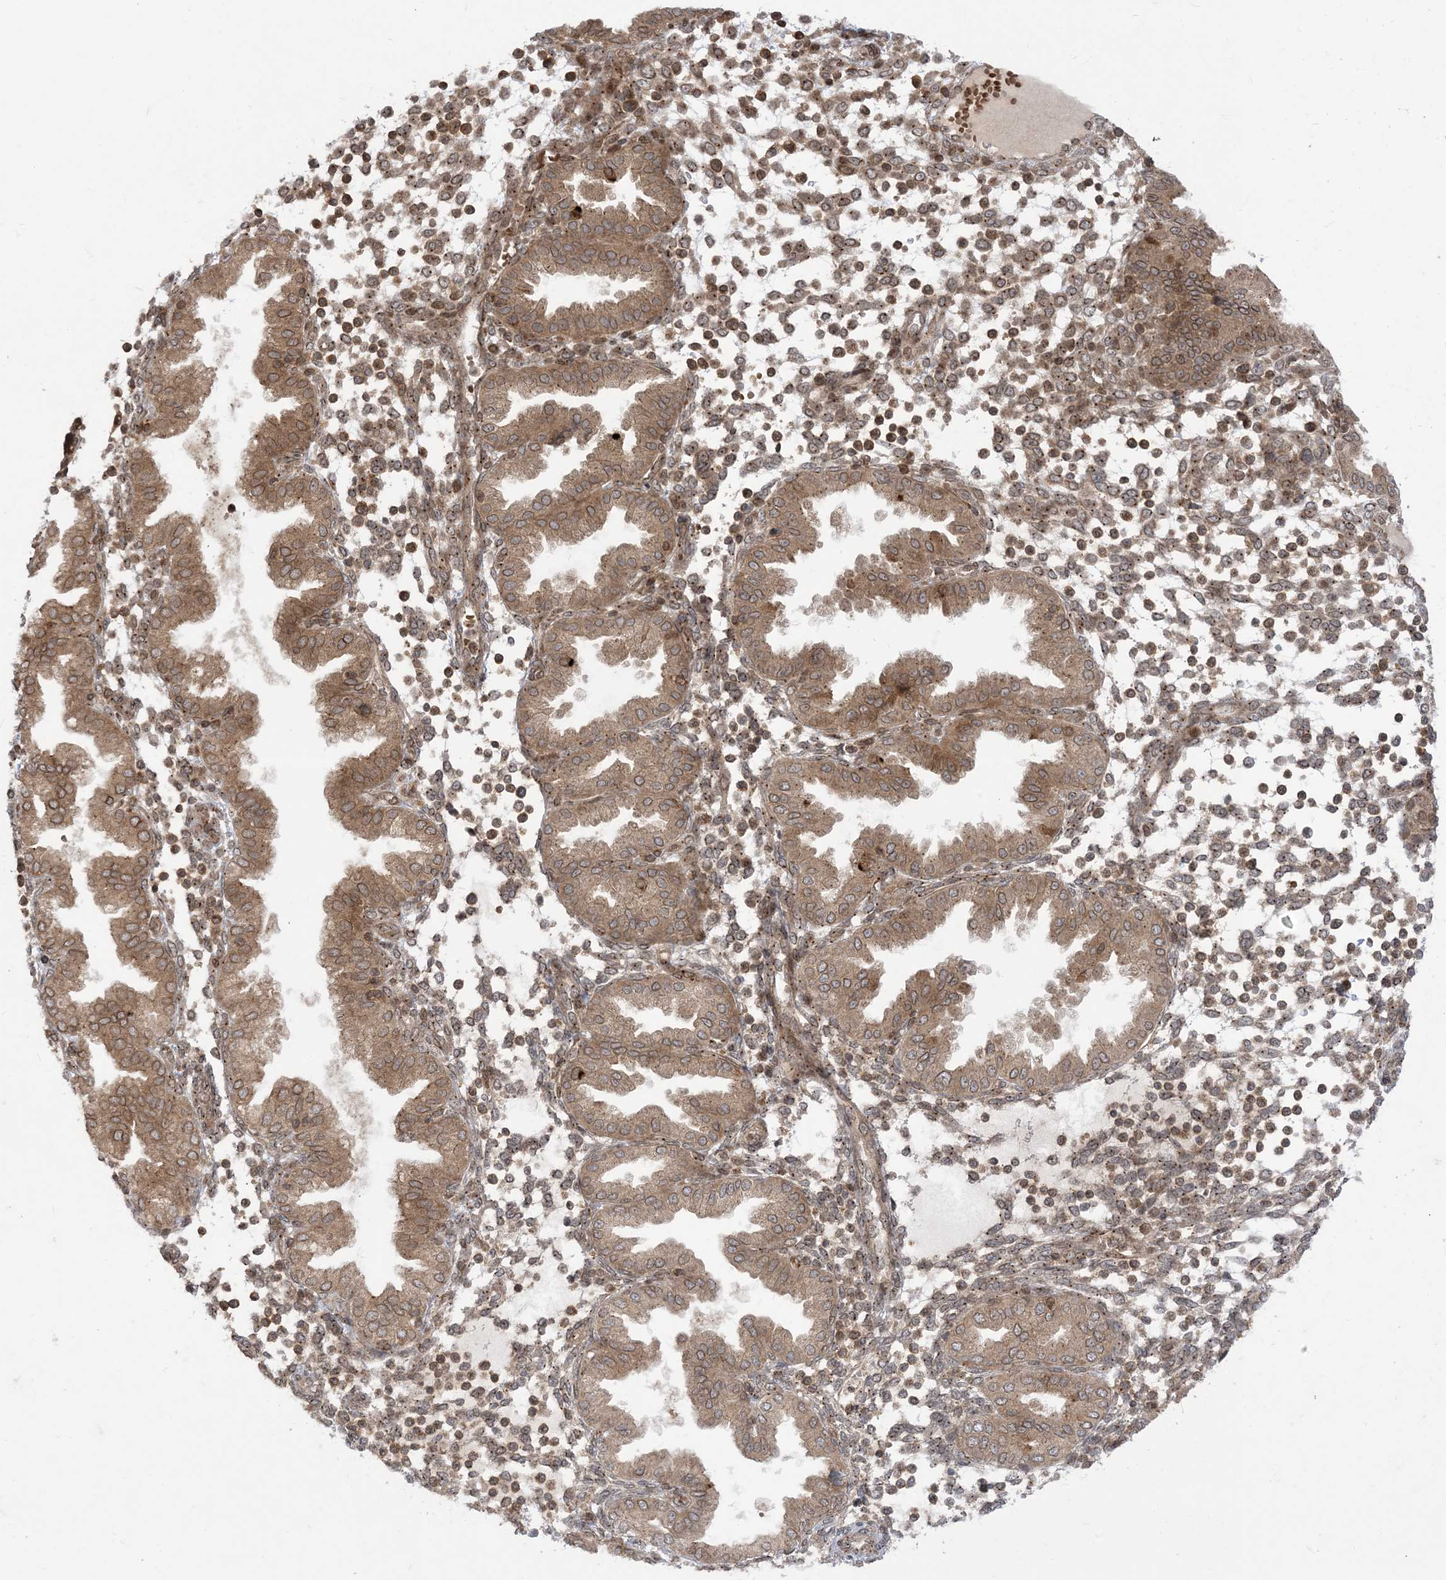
{"staining": {"intensity": "moderate", "quantity": ">75%", "location": "cytoplasmic/membranous"}, "tissue": "endometrium", "cell_type": "Cells in endometrial stroma", "image_type": "normal", "snomed": [{"axis": "morphology", "description": "Normal tissue, NOS"}, {"axis": "topography", "description": "Endometrium"}], "caption": "The photomicrograph shows immunohistochemical staining of normal endometrium. There is moderate cytoplasmic/membranous positivity is seen in about >75% of cells in endometrial stroma. (DAB IHC with brightfield microscopy, high magnification).", "gene": "CASP4", "patient": {"sex": "female", "age": 53}}